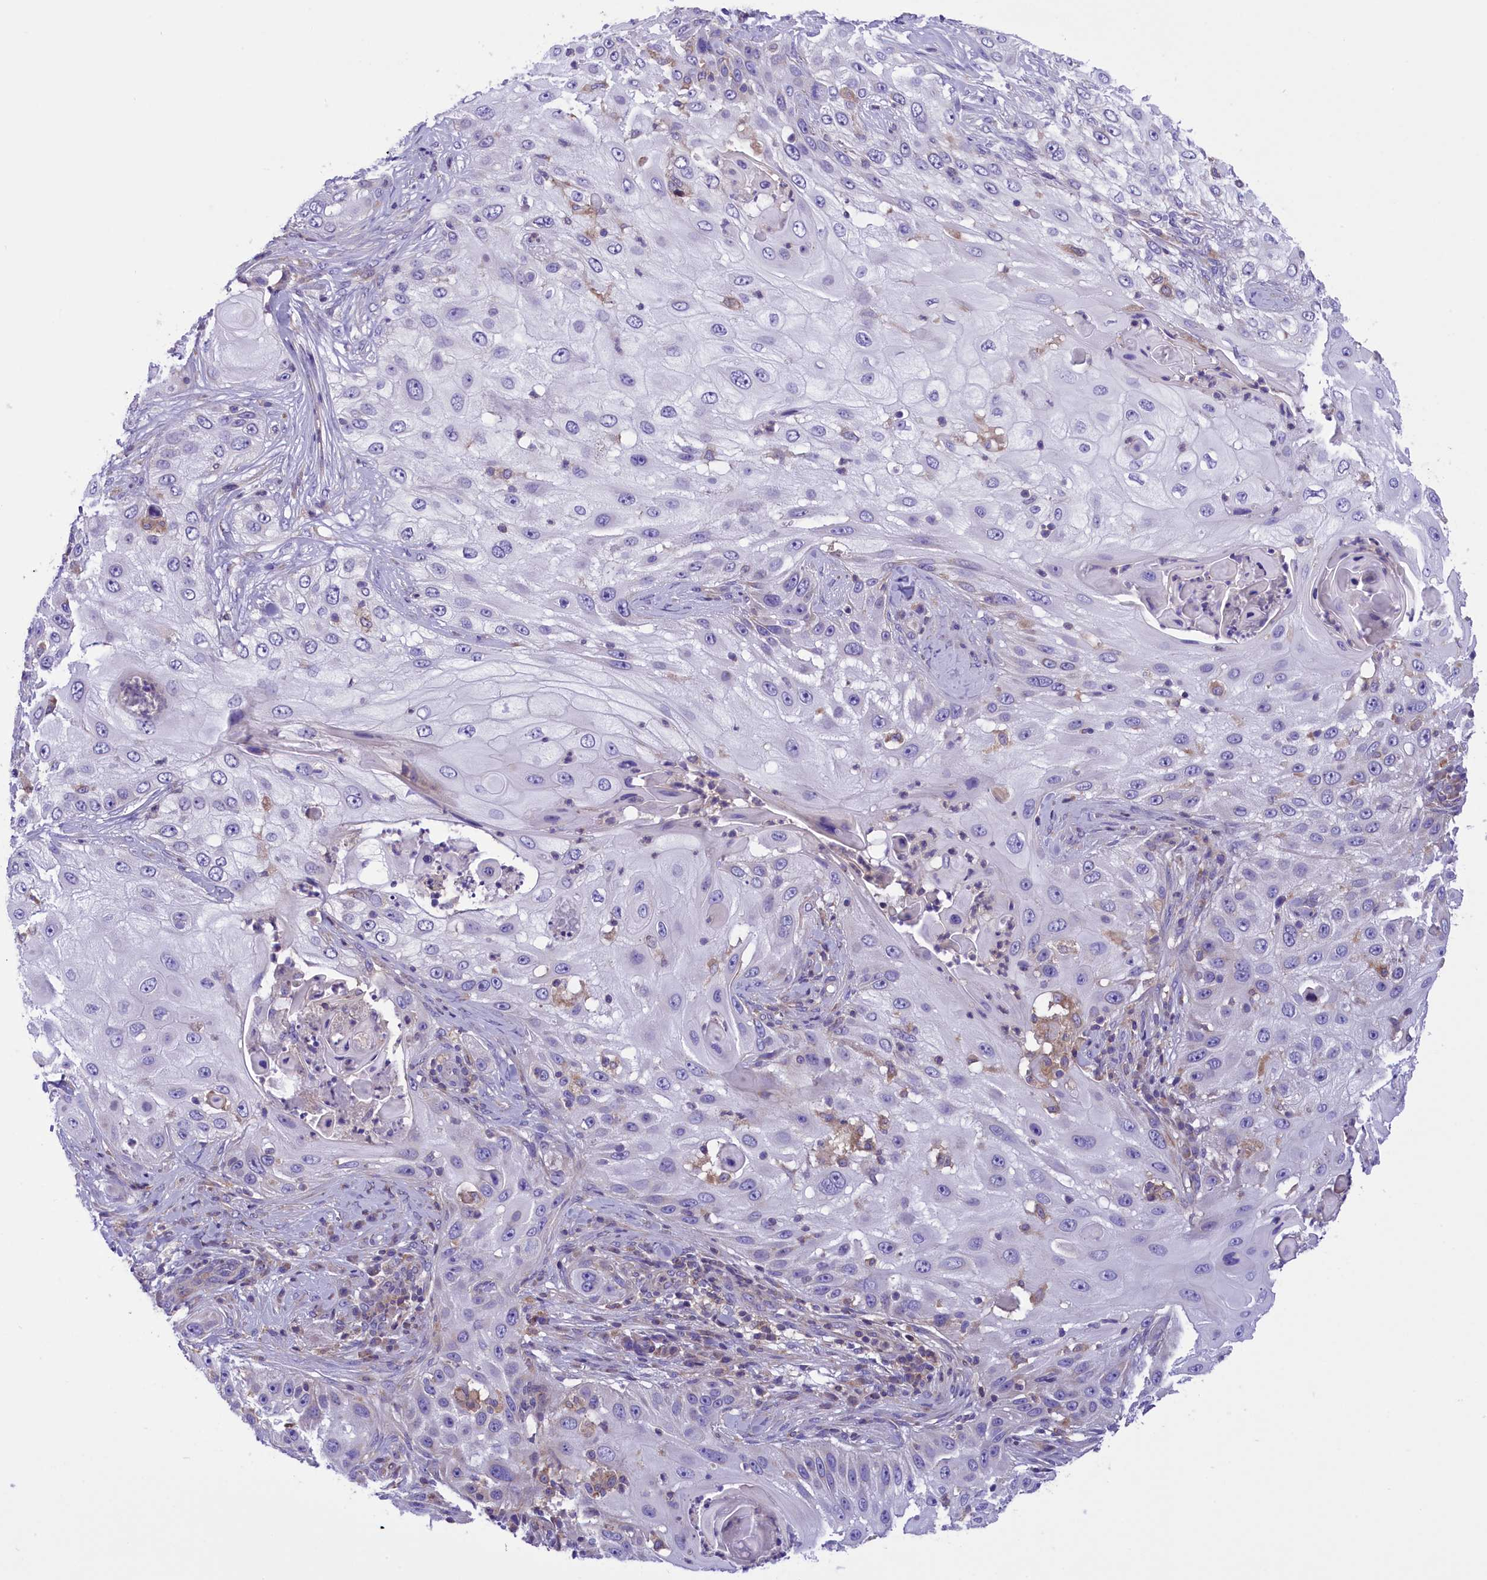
{"staining": {"intensity": "negative", "quantity": "none", "location": "none"}, "tissue": "skin cancer", "cell_type": "Tumor cells", "image_type": "cancer", "snomed": [{"axis": "morphology", "description": "Squamous cell carcinoma, NOS"}, {"axis": "topography", "description": "Skin"}], "caption": "An IHC photomicrograph of skin cancer is shown. There is no staining in tumor cells of skin cancer.", "gene": "CORO7-PAM16", "patient": {"sex": "female", "age": 44}}